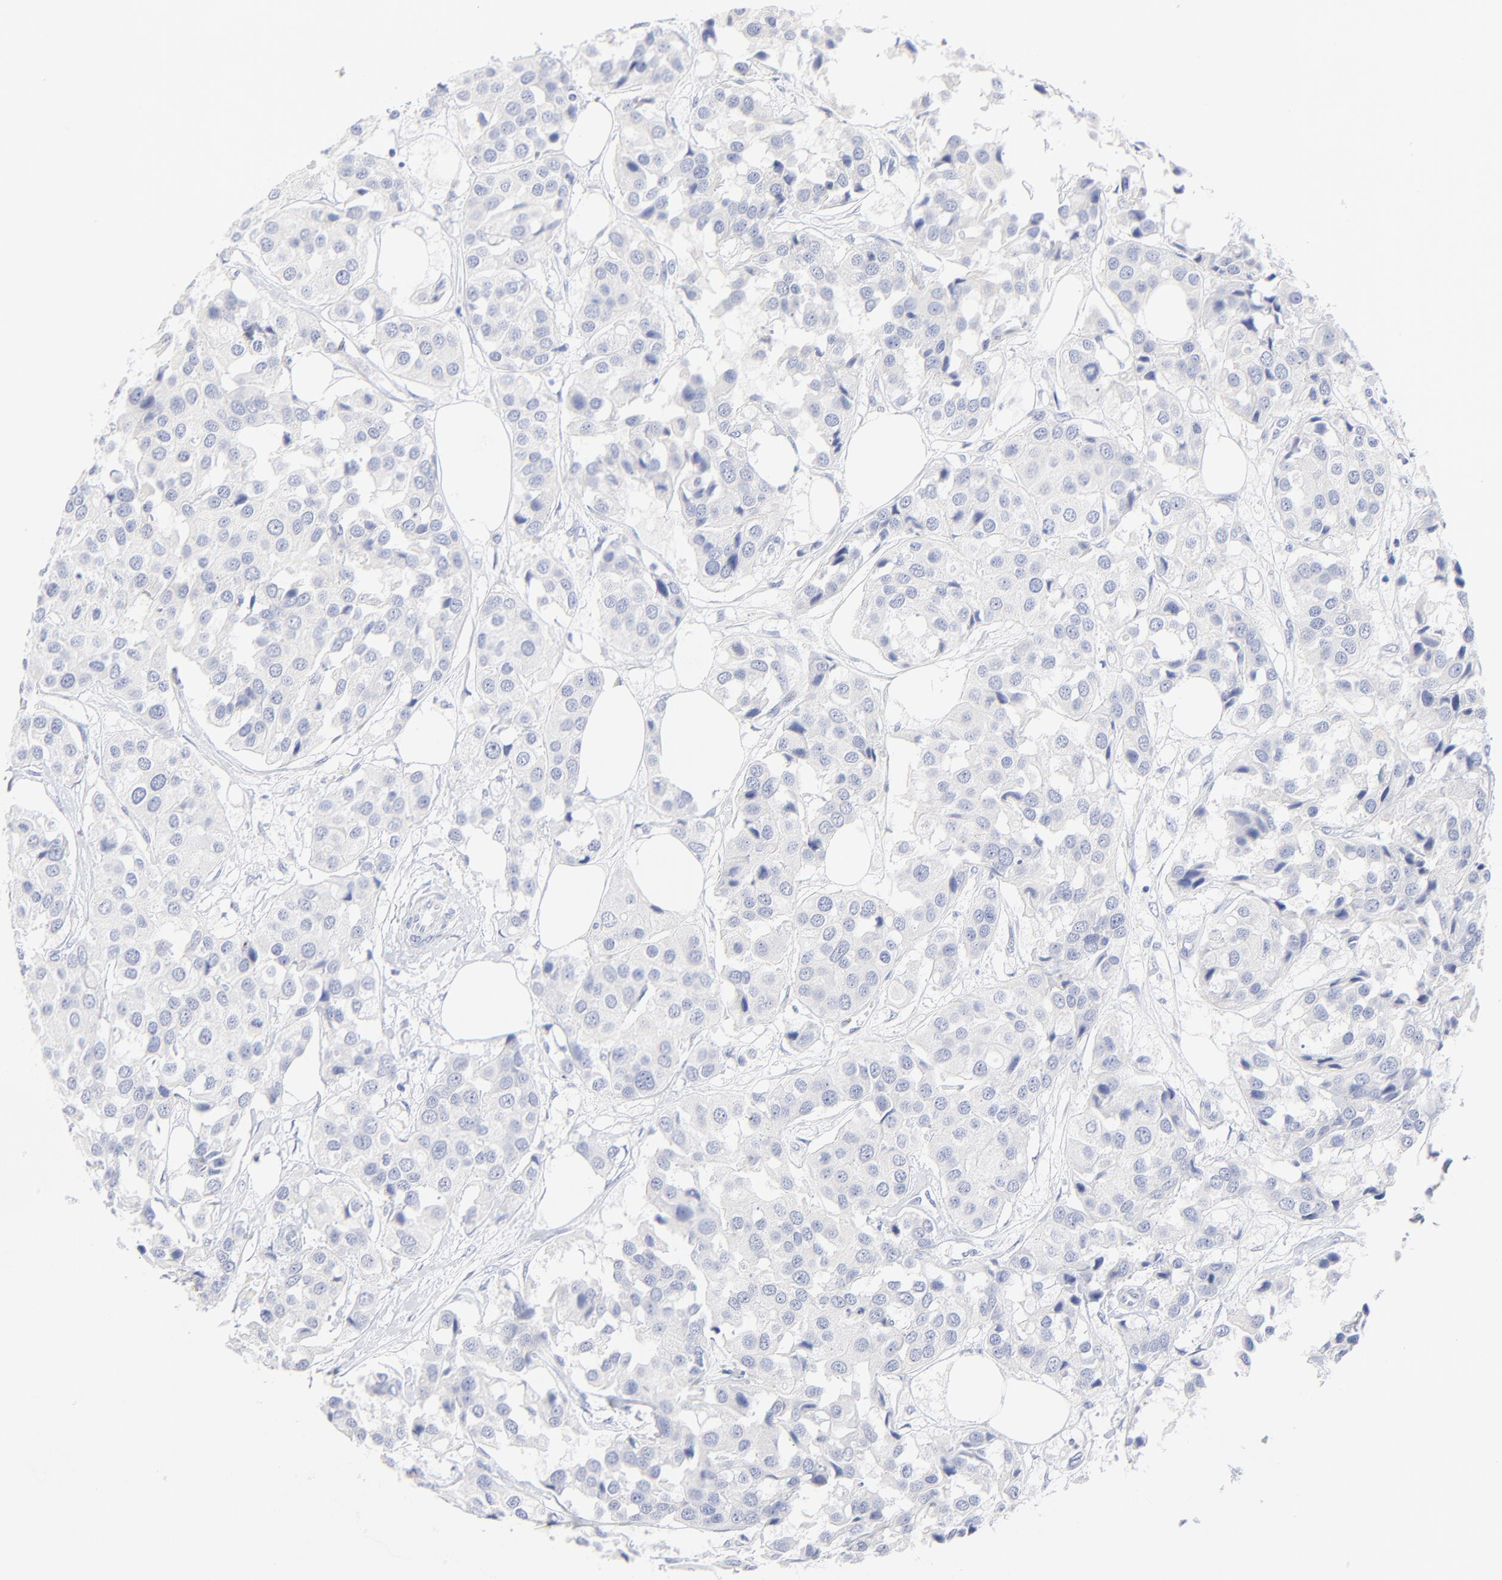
{"staining": {"intensity": "negative", "quantity": "none", "location": "none"}, "tissue": "breast cancer", "cell_type": "Tumor cells", "image_type": "cancer", "snomed": [{"axis": "morphology", "description": "Duct carcinoma"}, {"axis": "topography", "description": "Breast"}], "caption": "An immunohistochemistry photomicrograph of intraductal carcinoma (breast) is shown. There is no staining in tumor cells of intraductal carcinoma (breast).", "gene": "SULT4A1", "patient": {"sex": "female", "age": 80}}